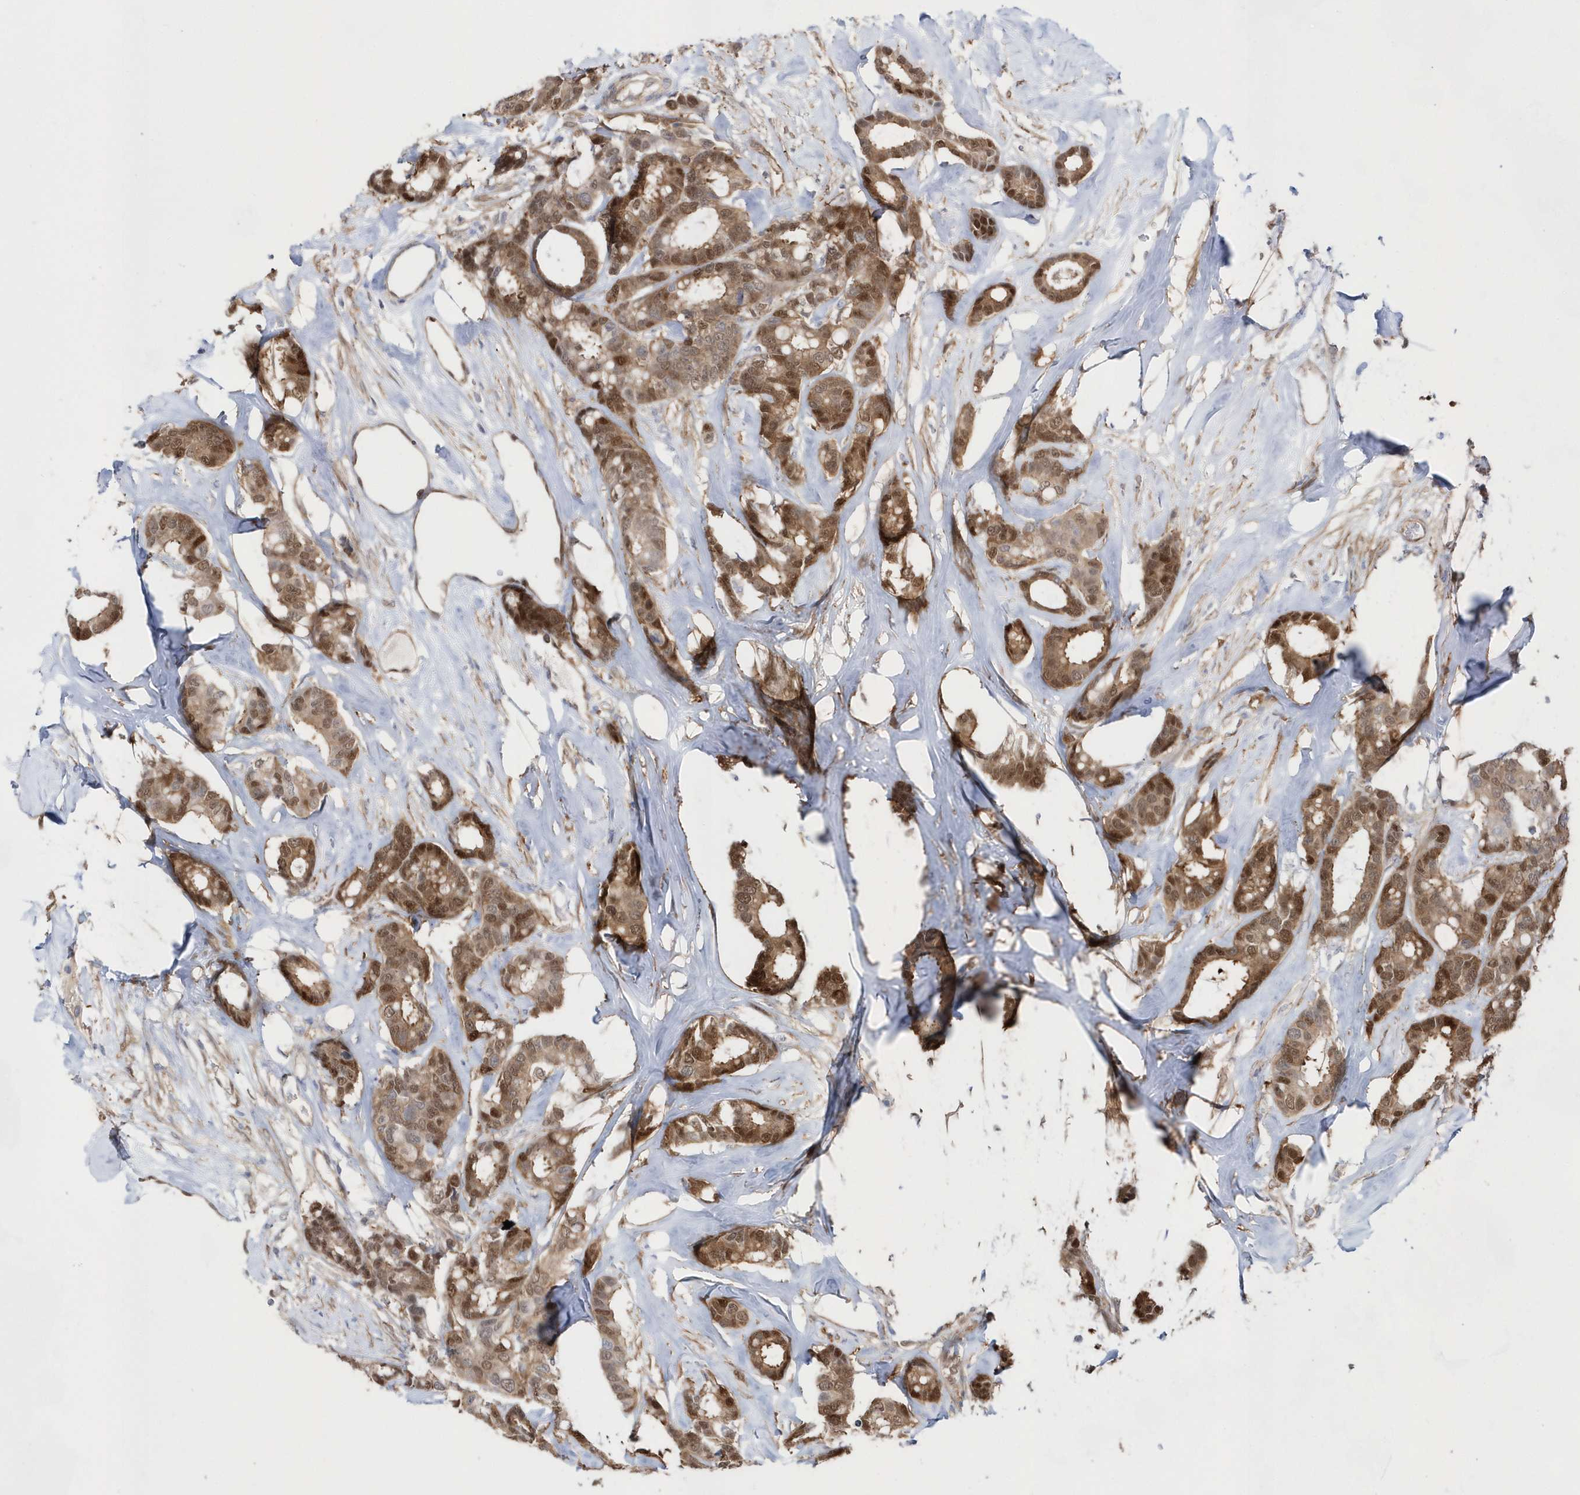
{"staining": {"intensity": "moderate", "quantity": ">75%", "location": "cytoplasmic/membranous,nuclear"}, "tissue": "breast cancer", "cell_type": "Tumor cells", "image_type": "cancer", "snomed": [{"axis": "morphology", "description": "Duct carcinoma"}, {"axis": "topography", "description": "Breast"}], "caption": "Infiltrating ductal carcinoma (breast) stained with immunohistochemistry shows moderate cytoplasmic/membranous and nuclear positivity in about >75% of tumor cells.", "gene": "BDH2", "patient": {"sex": "female", "age": 87}}